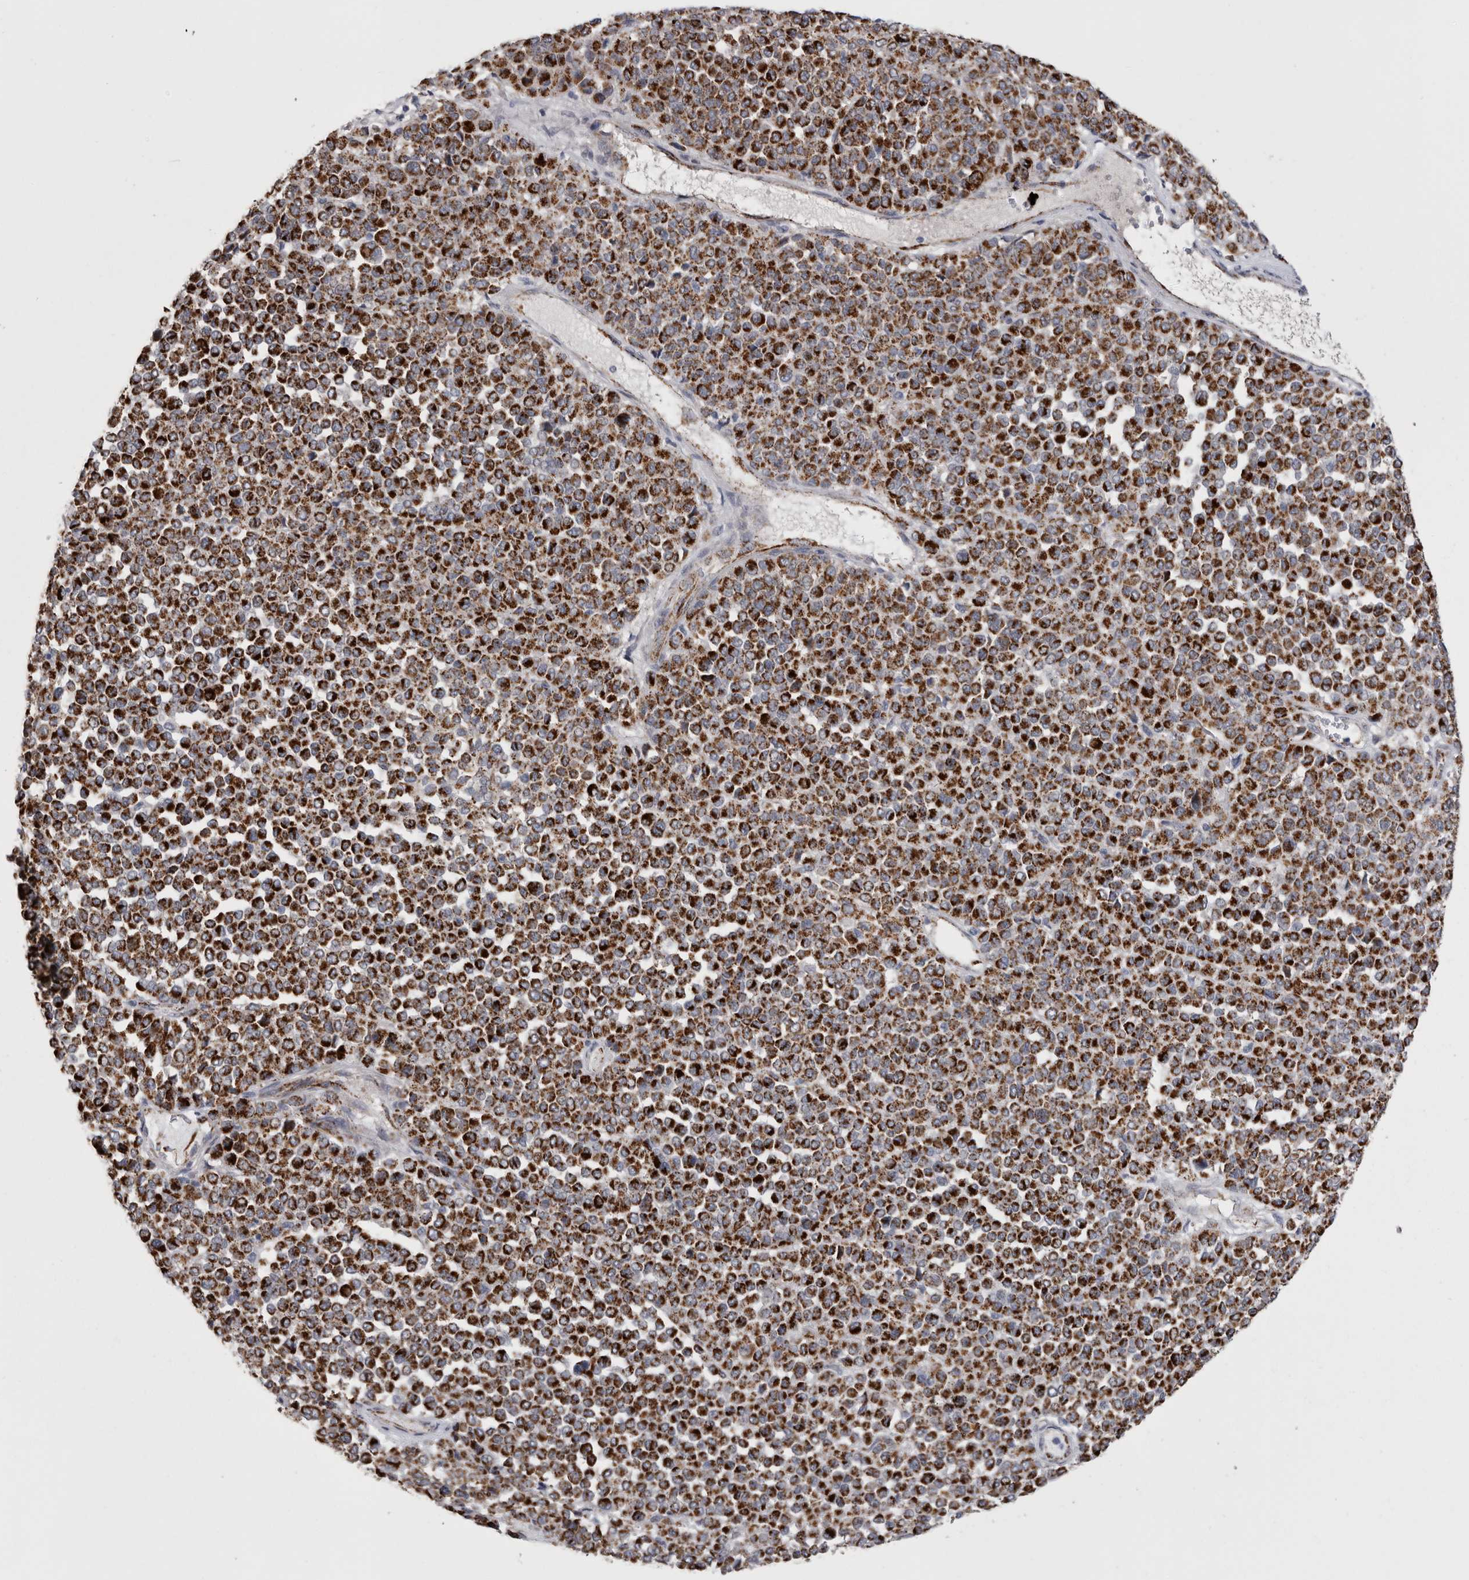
{"staining": {"intensity": "strong", "quantity": ">75%", "location": "cytoplasmic/membranous"}, "tissue": "melanoma", "cell_type": "Tumor cells", "image_type": "cancer", "snomed": [{"axis": "morphology", "description": "Malignant melanoma, Metastatic site"}, {"axis": "topography", "description": "Pancreas"}], "caption": "Protein expression analysis of melanoma exhibits strong cytoplasmic/membranous staining in about >75% of tumor cells. Immunohistochemistry (ihc) stains the protein in brown and the nuclei are stained blue.", "gene": "ACOT7", "patient": {"sex": "female", "age": 30}}